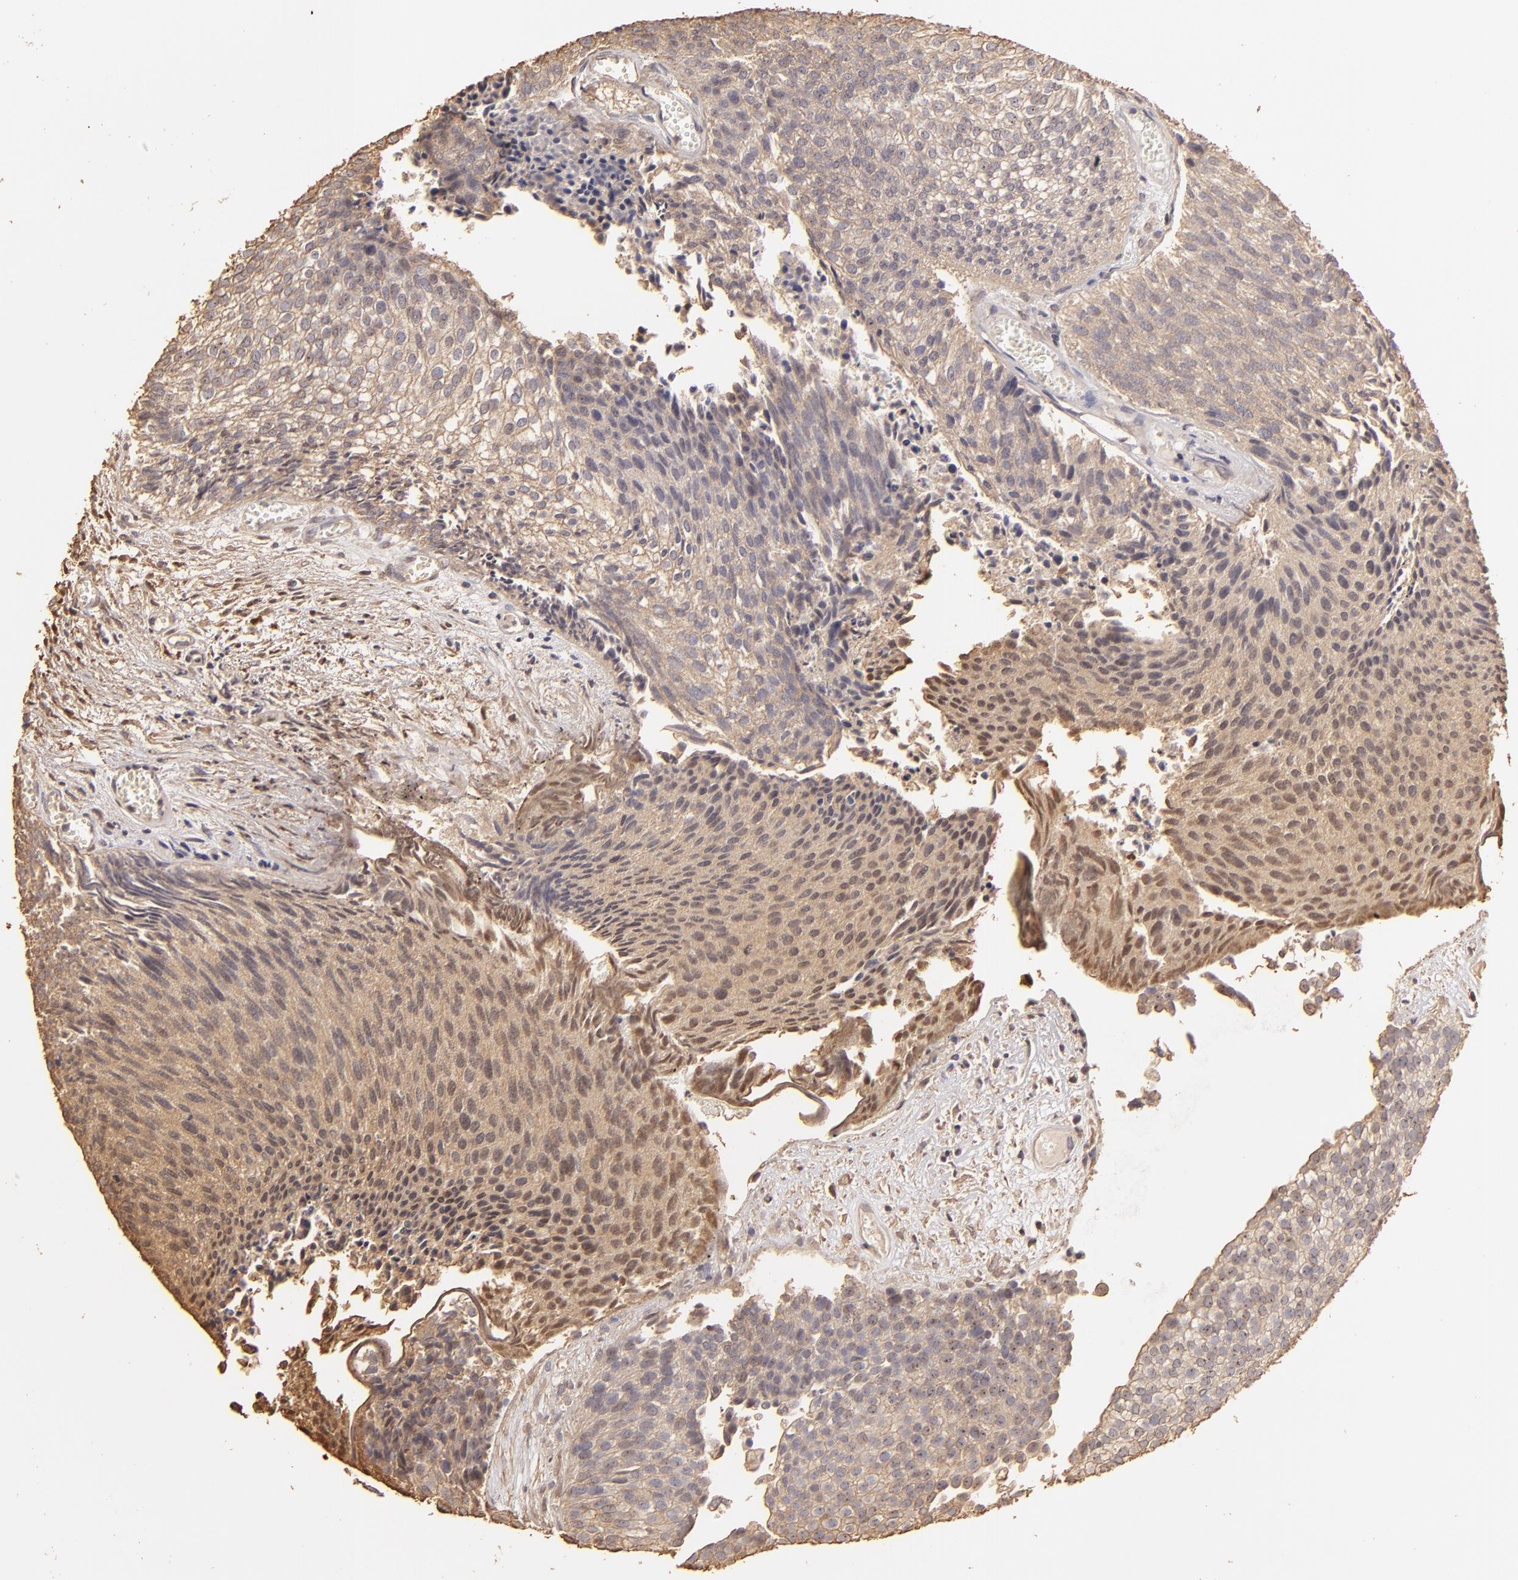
{"staining": {"intensity": "weak", "quantity": ">75%", "location": "cytoplasmic/membranous"}, "tissue": "urothelial cancer", "cell_type": "Tumor cells", "image_type": "cancer", "snomed": [{"axis": "morphology", "description": "Urothelial carcinoma, Low grade"}, {"axis": "topography", "description": "Urinary bladder"}], "caption": "Protein staining demonstrates weak cytoplasmic/membranous staining in about >75% of tumor cells in urothelial cancer.", "gene": "HSPB6", "patient": {"sex": "male", "age": 84}}